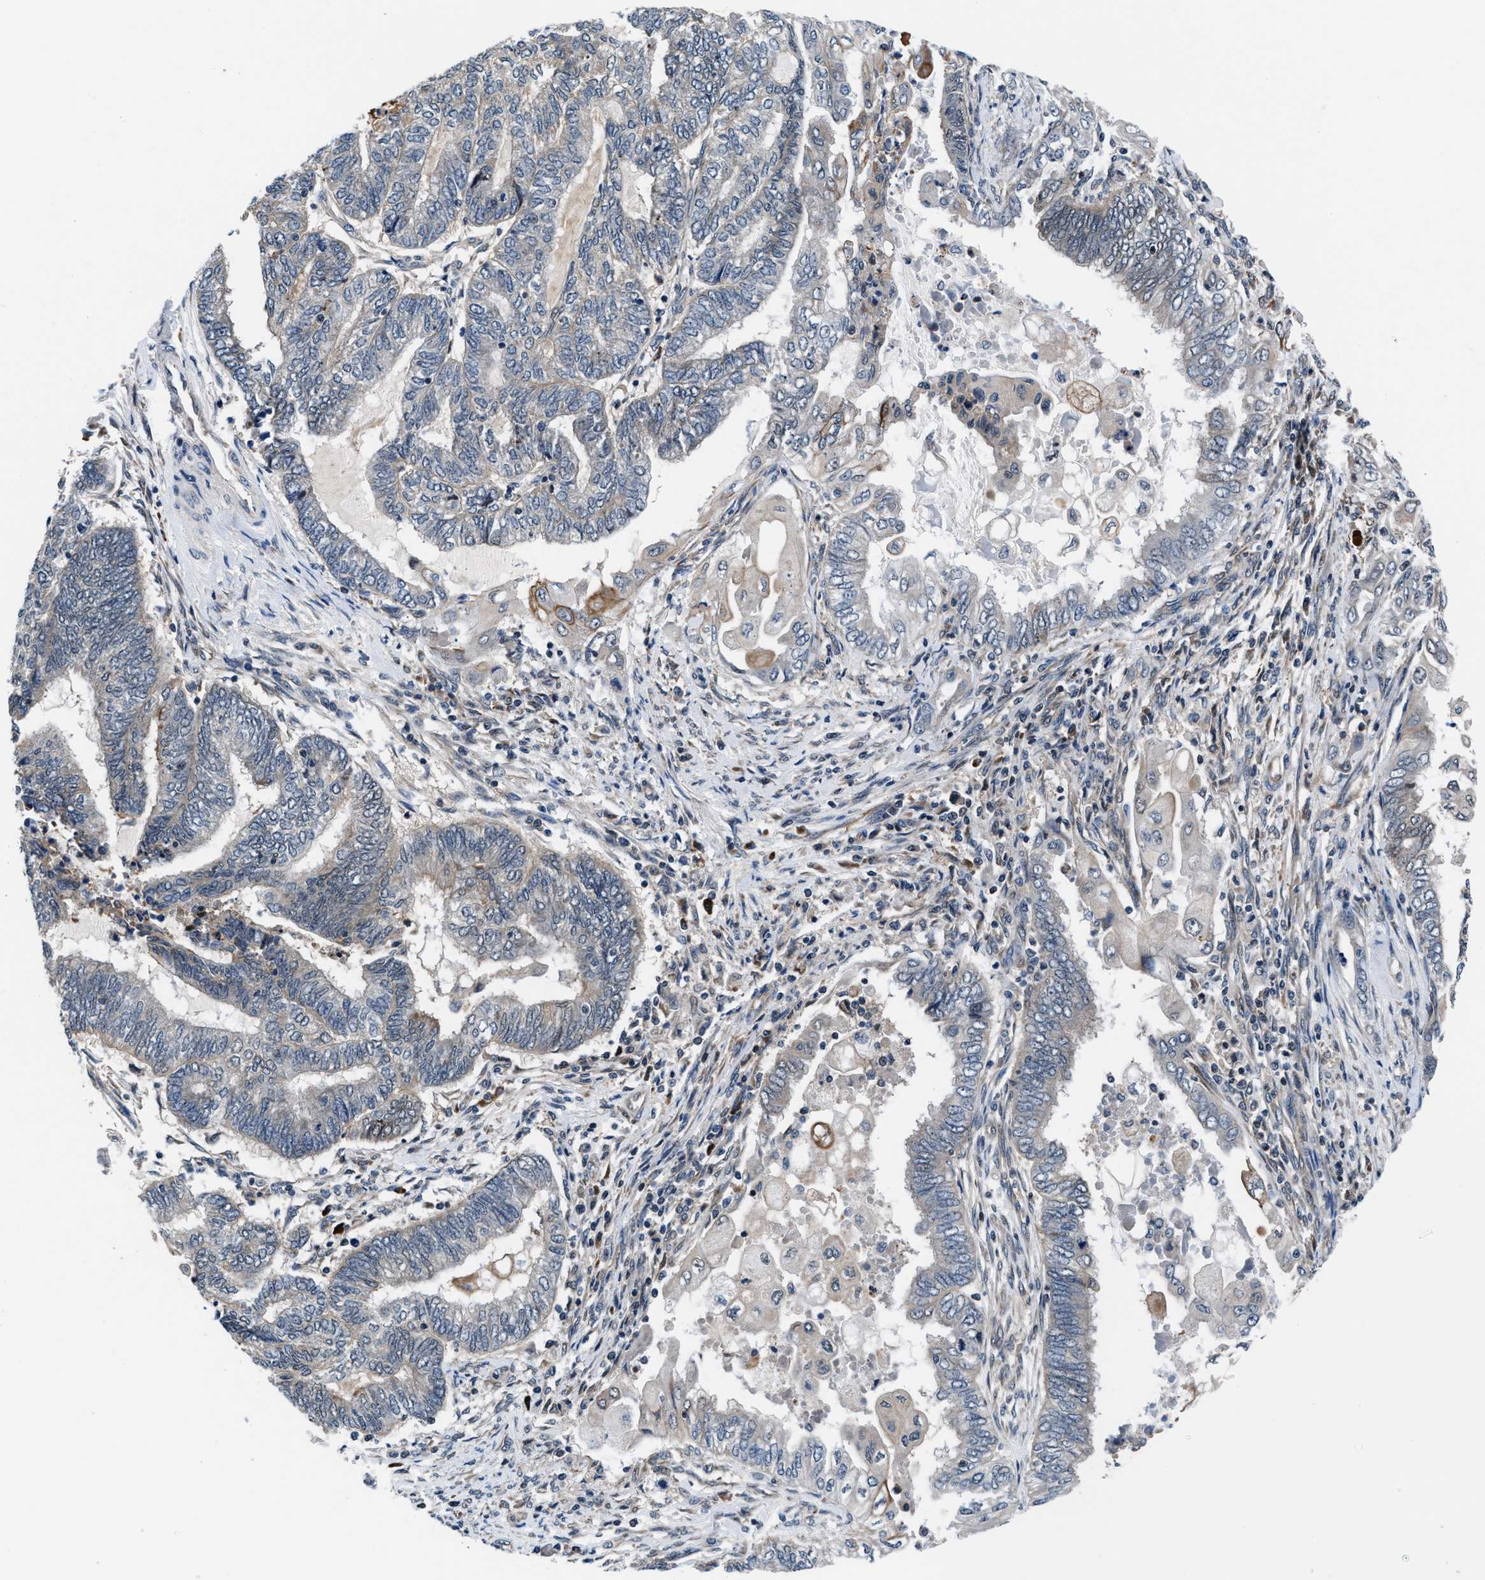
{"staining": {"intensity": "weak", "quantity": "<25%", "location": "cytoplasmic/membranous"}, "tissue": "endometrial cancer", "cell_type": "Tumor cells", "image_type": "cancer", "snomed": [{"axis": "morphology", "description": "Adenocarcinoma, NOS"}, {"axis": "topography", "description": "Uterus"}, {"axis": "topography", "description": "Endometrium"}], "caption": "High power microscopy image of an immunohistochemistry histopathology image of adenocarcinoma (endometrial), revealing no significant expression in tumor cells.", "gene": "PRPSAP2", "patient": {"sex": "female", "age": 70}}